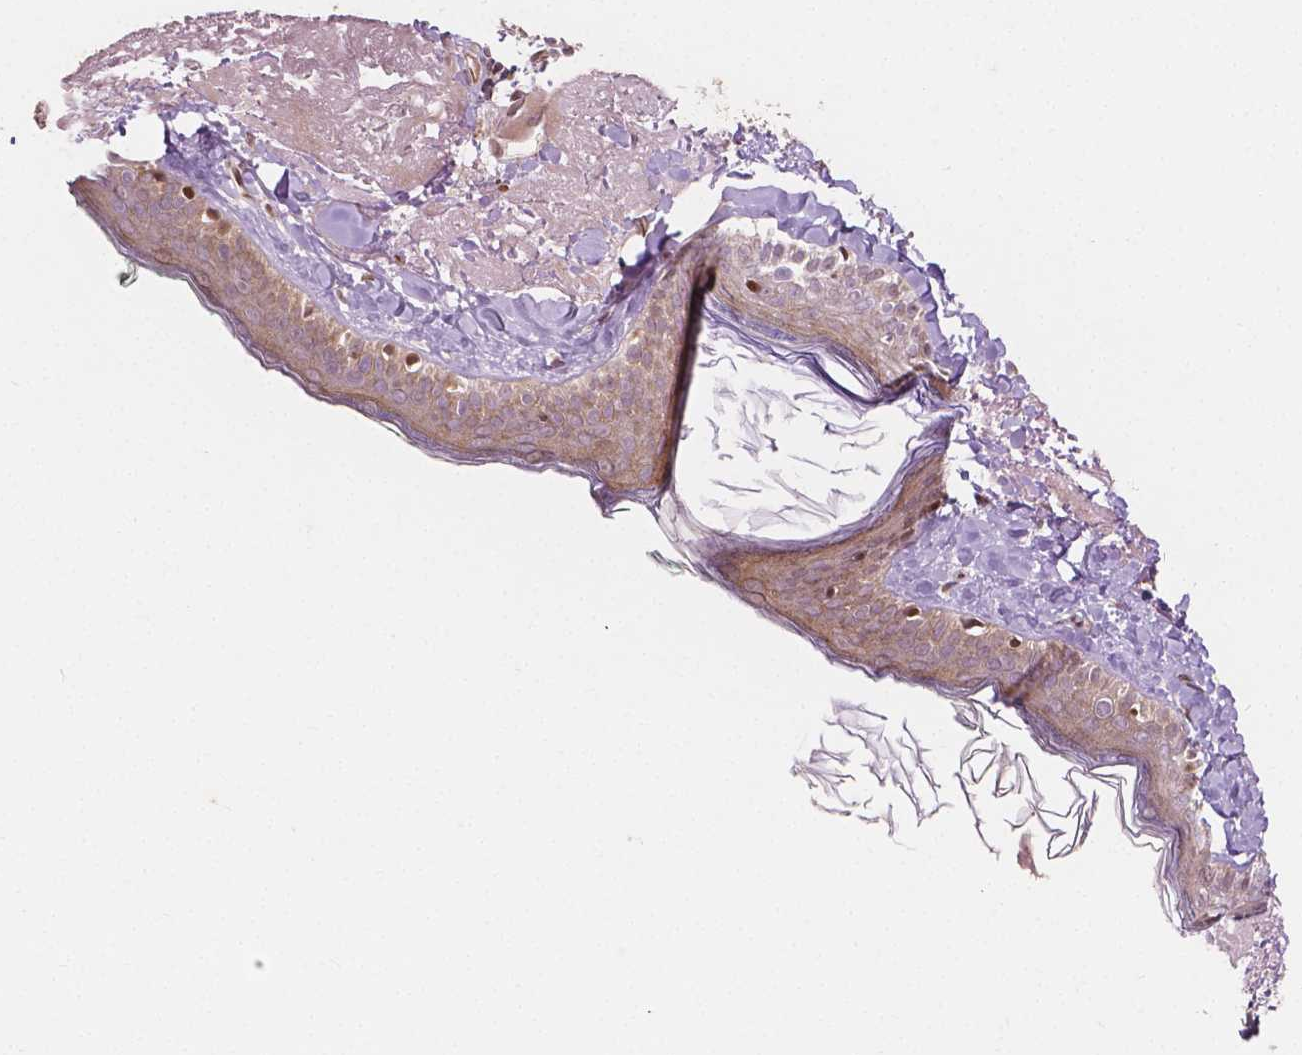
{"staining": {"intensity": "moderate", "quantity": ">75%", "location": "nuclear"}, "tissue": "skin", "cell_type": "Fibroblasts", "image_type": "normal", "snomed": [{"axis": "morphology", "description": "Normal tissue, NOS"}, {"axis": "topography", "description": "Skin"}], "caption": "This is a histology image of immunohistochemistry (IHC) staining of normal skin, which shows moderate staining in the nuclear of fibroblasts.", "gene": "PTPN18", "patient": {"sex": "male", "age": 73}}